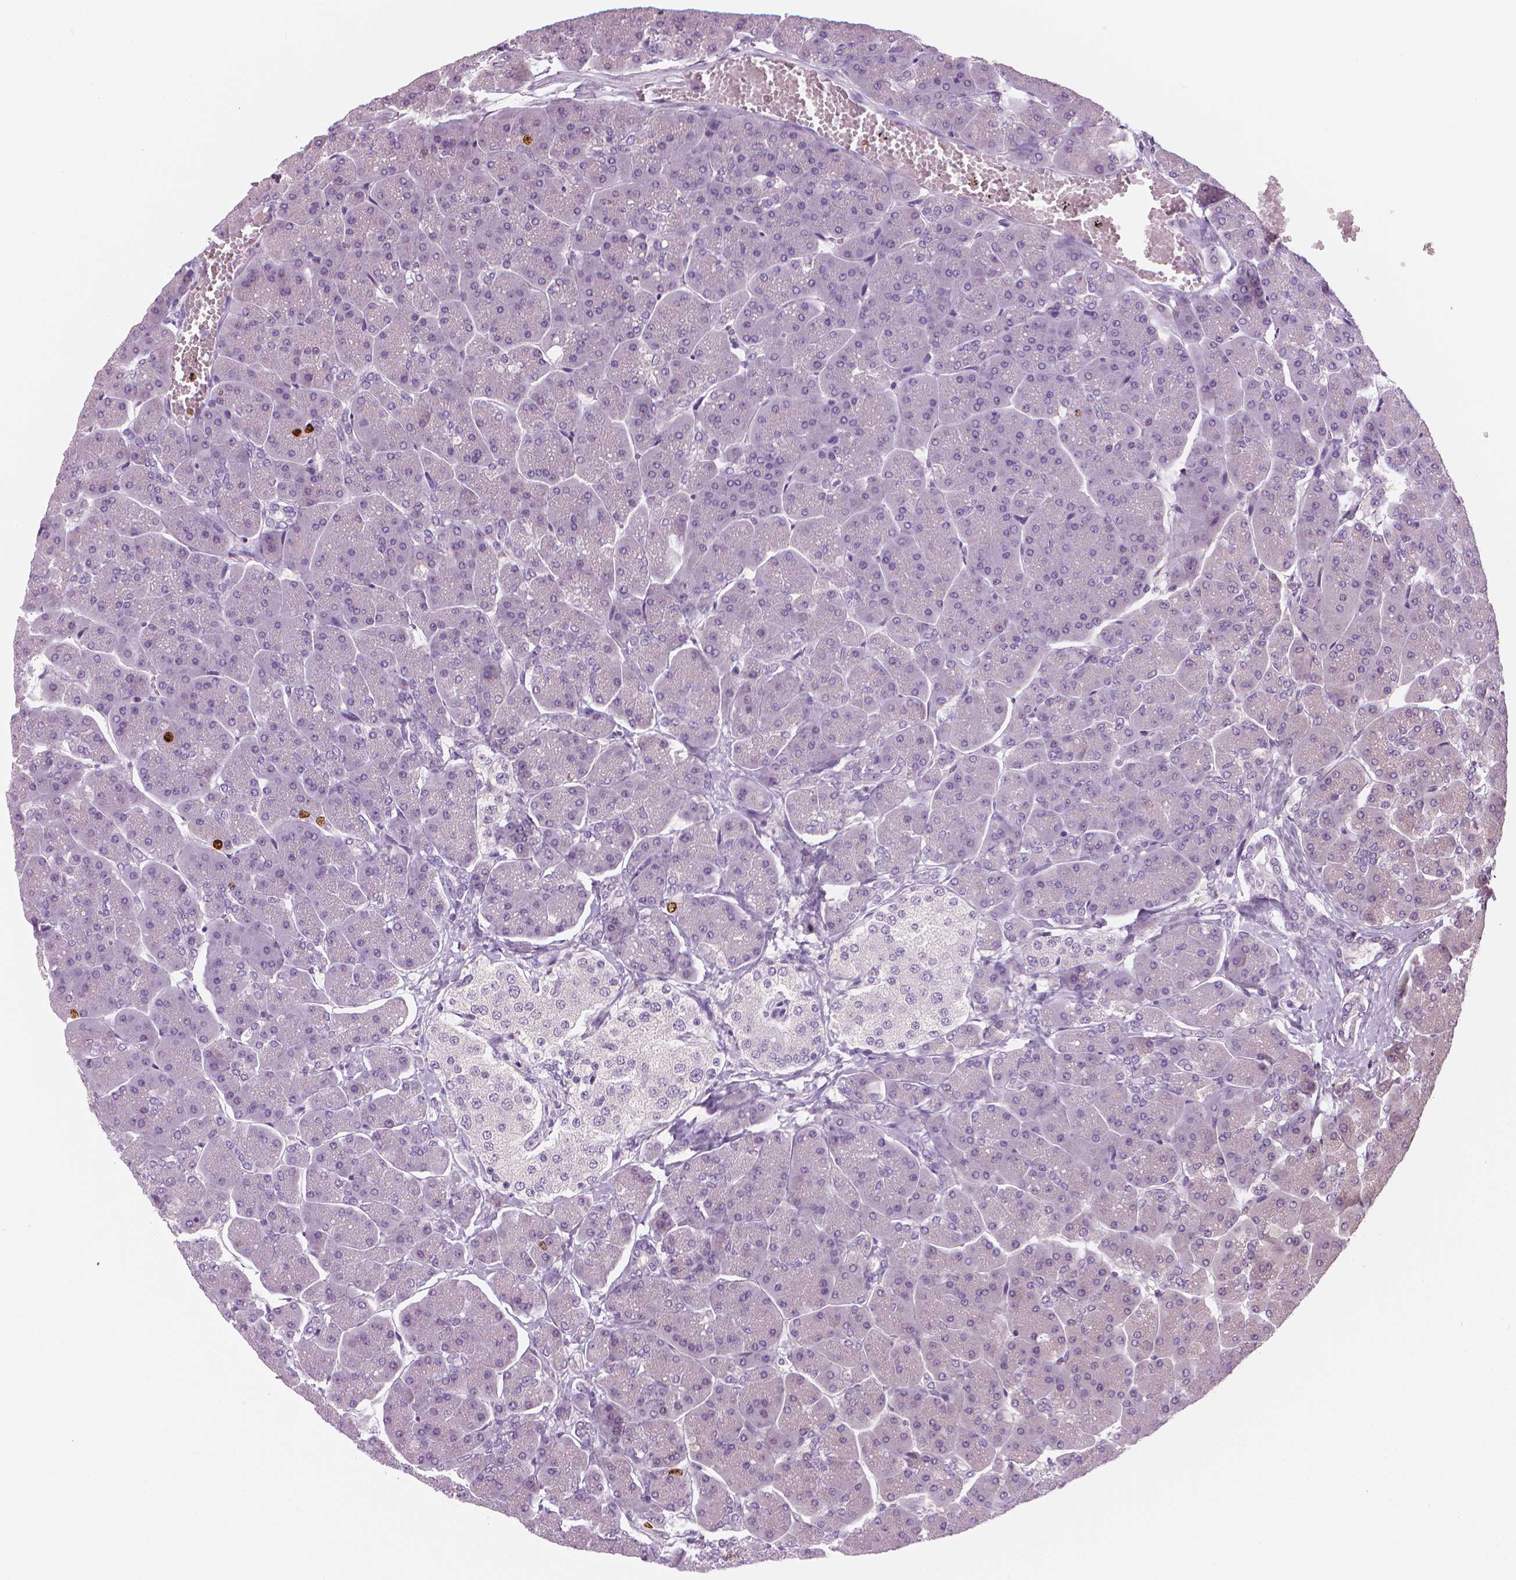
{"staining": {"intensity": "negative", "quantity": "none", "location": "none"}, "tissue": "pancreas", "cell_type": "Exocrine glandular cells", "image_type": "normal", "snomed": [{"axis": "morphology", "description": "Normal tissue, NOS"}, {"axis": "topography", "description": "Pancreas"}, {"axis": "topography", "description": "Peripheral nerve tissue"}], "caption": "This is a micrograph of immunohistochemistry staining of benign pancreas, which shows no positivity in exocrine glandular cells.", "gene": "MKI67", "patient": {"sex": "male", "age": 54}}